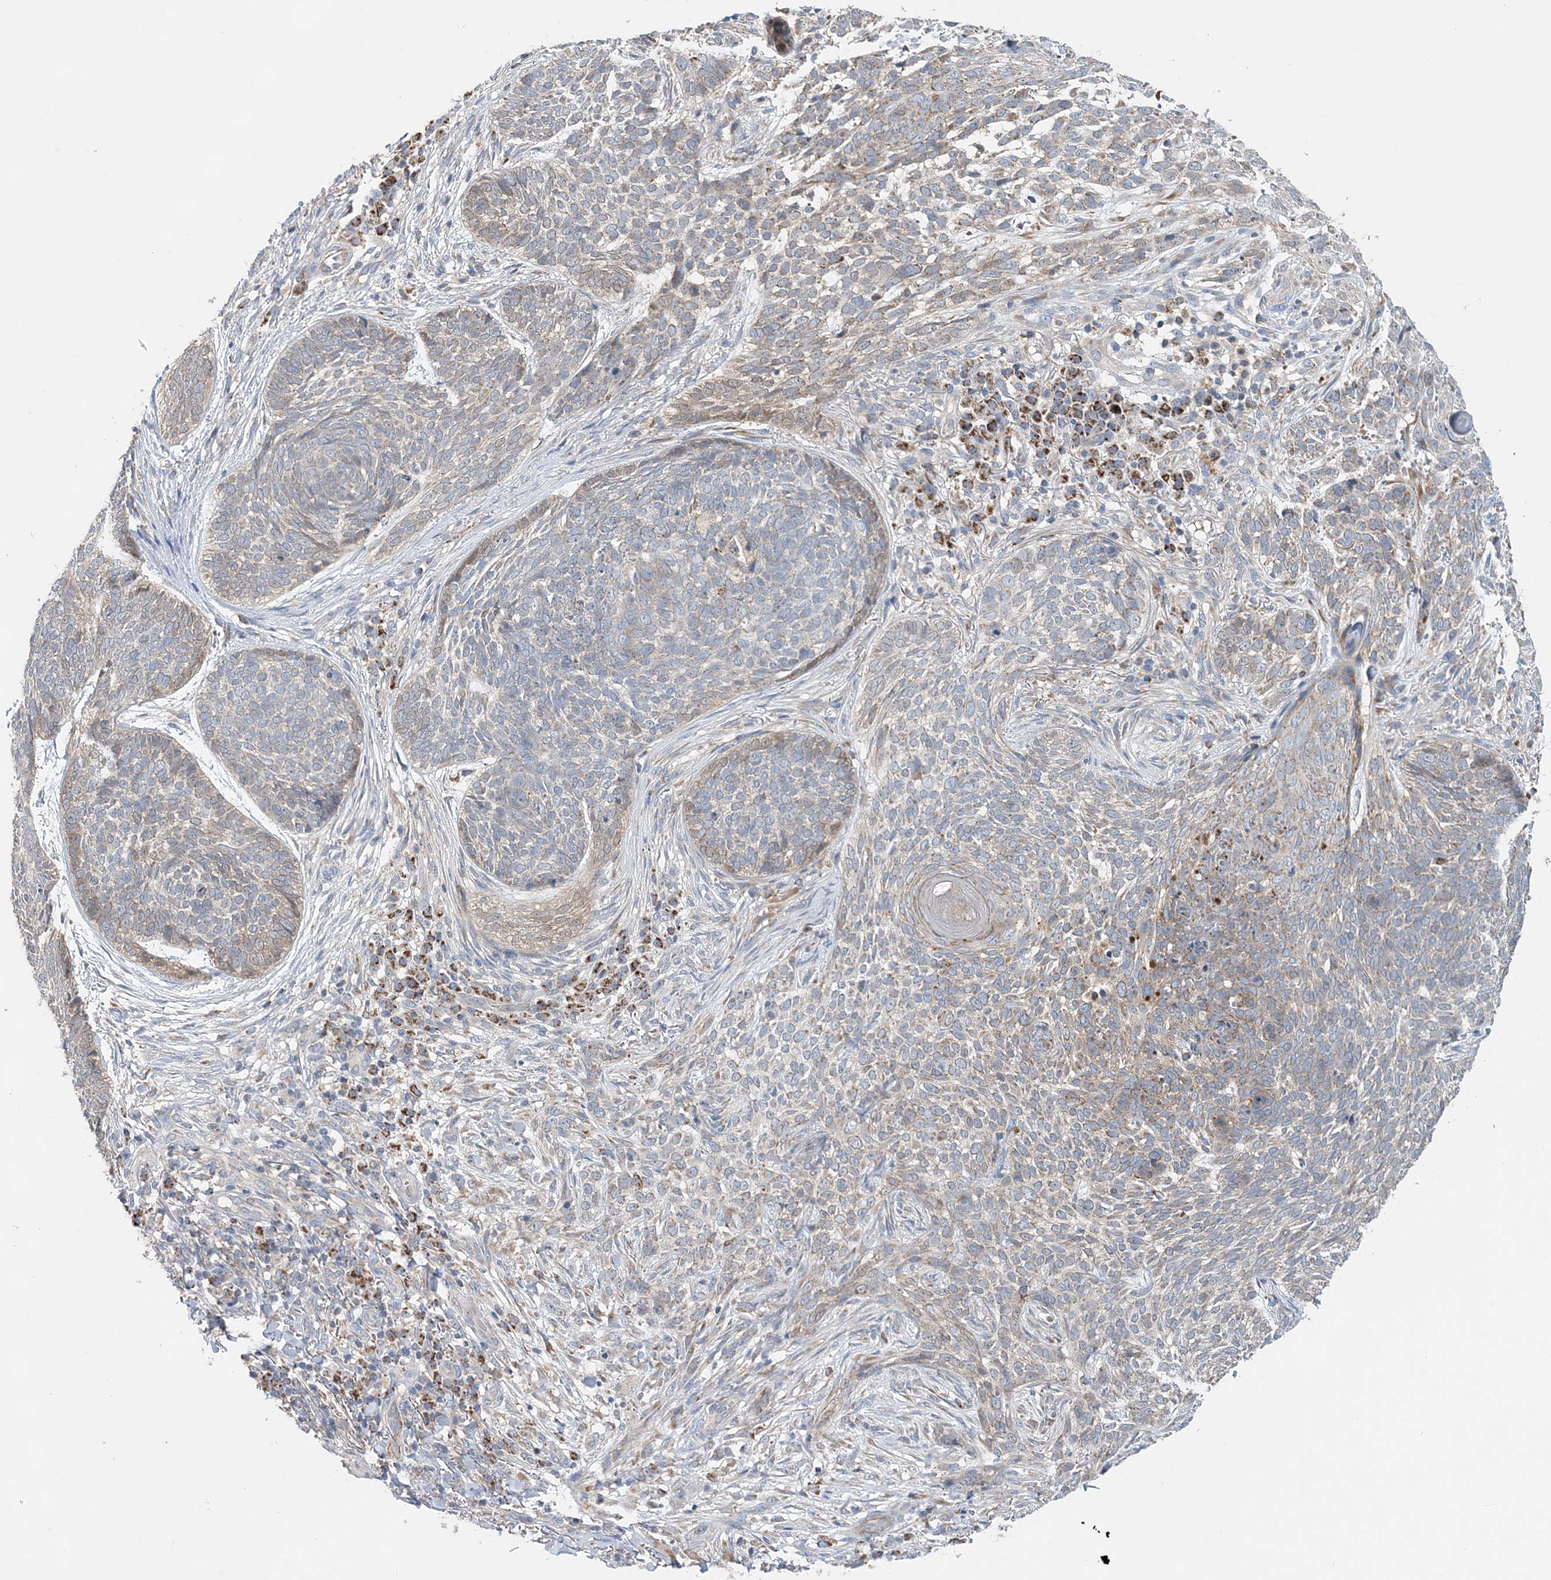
{"staining": {"intensity": "weak", "quantity": "<25%", "location": "cytoplasmic/membranous"}, "tissue": "skin cancer", "cell_type": "Tumor cells", "image_type": "cancer", "snomed": [{"axis": "morphology", "description": "Basal cell carcinoma"}, {"axis": "topography", "description": "Skin"}], "caption": "Protein analysis of basal cell carcinoma (skin) shows no significant expression in tumor cells. (Stains: DAB immunohistochemistry (IHC) with hematoxylin counter stain, Microscopy: brightfield microscopy at high magnification).", "gene": "TRAPPC13", "patient": {"sex": "female", "age": 64}}